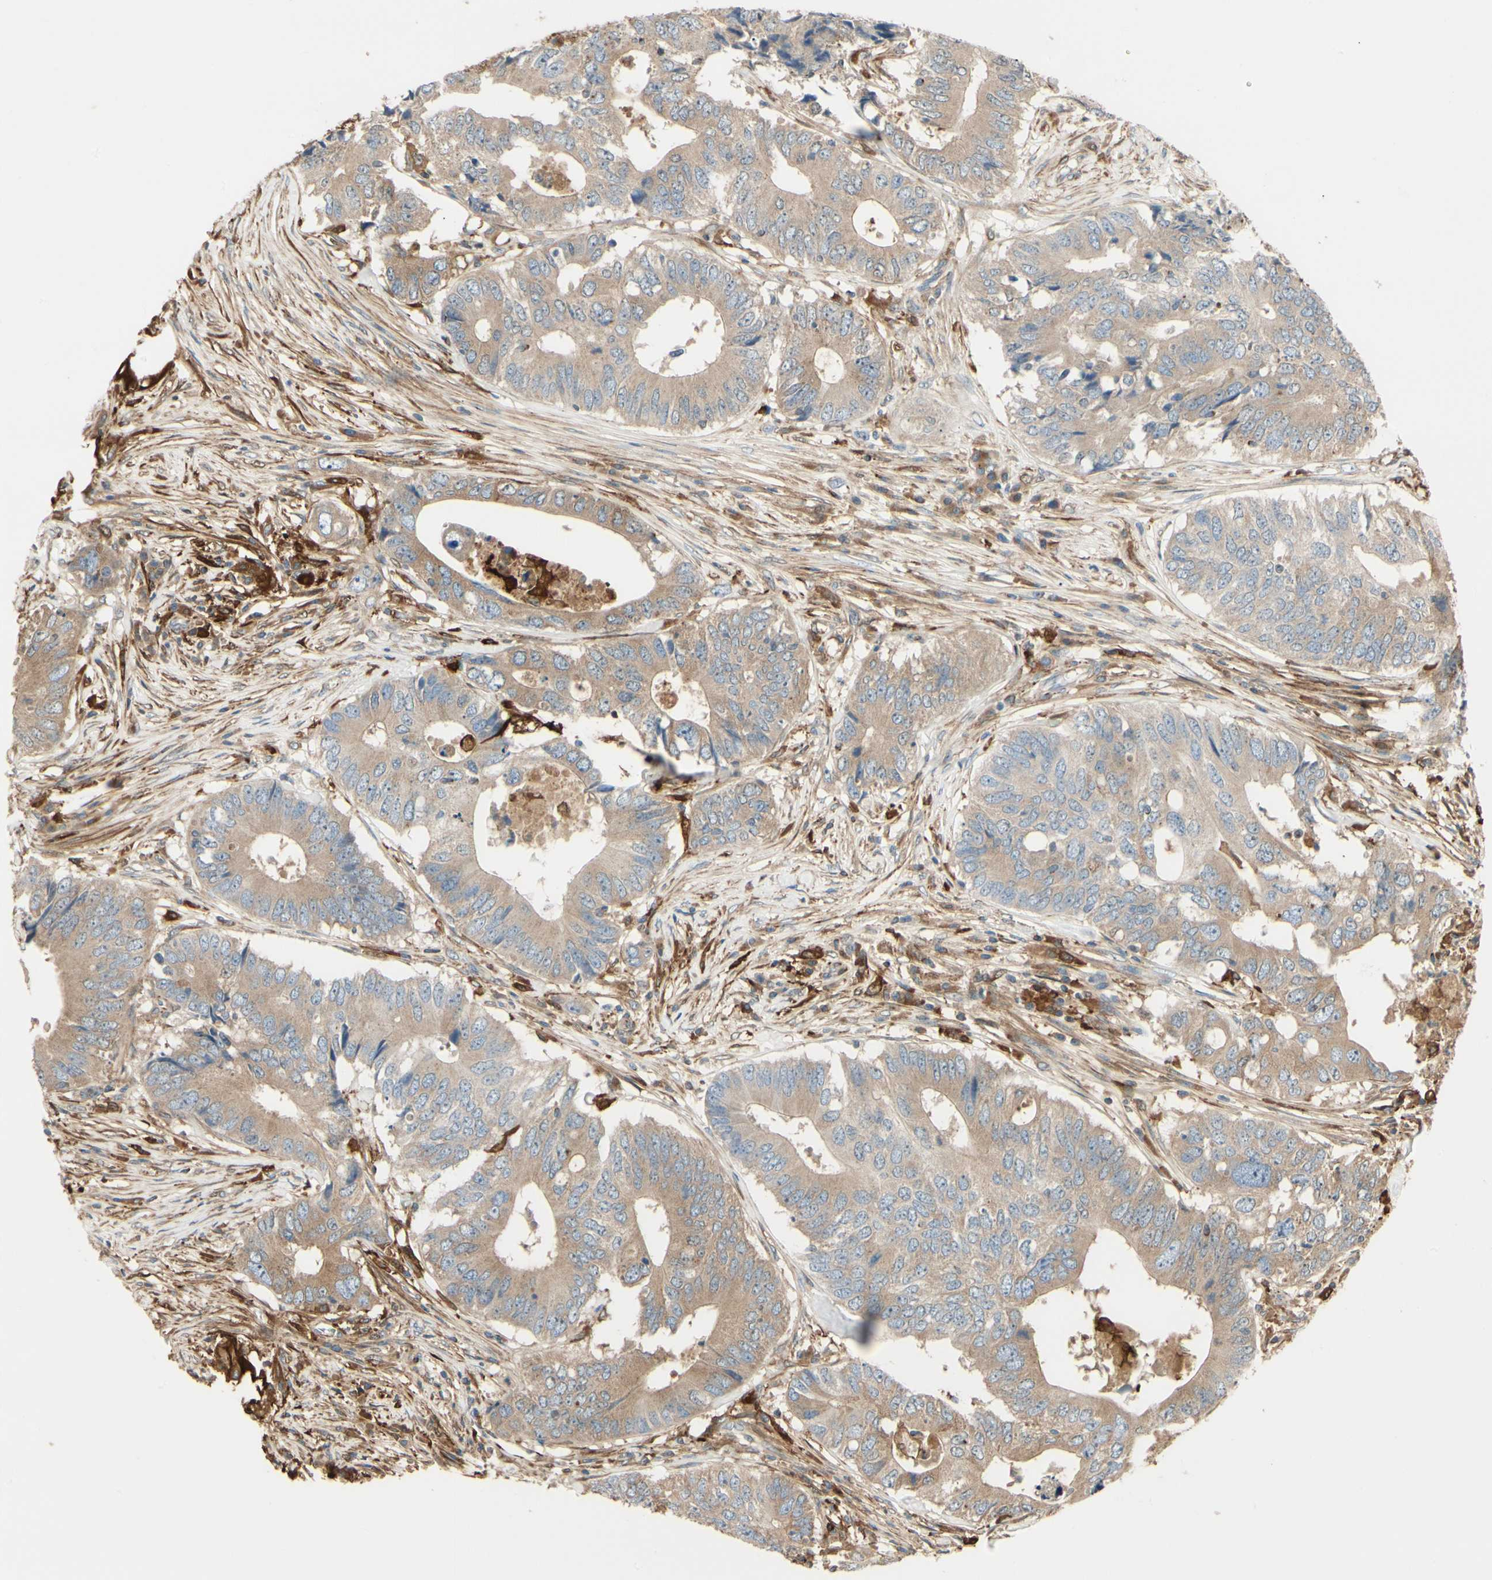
{"staining": {"intensity": "weak", "quantity": ">75%", "location": "cytoplasmic/membranous"}, "tissue": "colorectal cancer", "cell_type": "Tumor cells", "image_type": "cancer", "snomed": [{"axis": "morphology", "description": "Adenocarcinoma, NOS"}, {"axis": "topography", "description": "Colon"}], "caption": "Colorectal cancer (adenocarcinoma) stained with a brown dye demonstrates weak cytoplasmic/membranous positive positivity in about >75% of tumor cells.", "gene": "FTH1", "patient": {"sex": "male", "age": 71}}